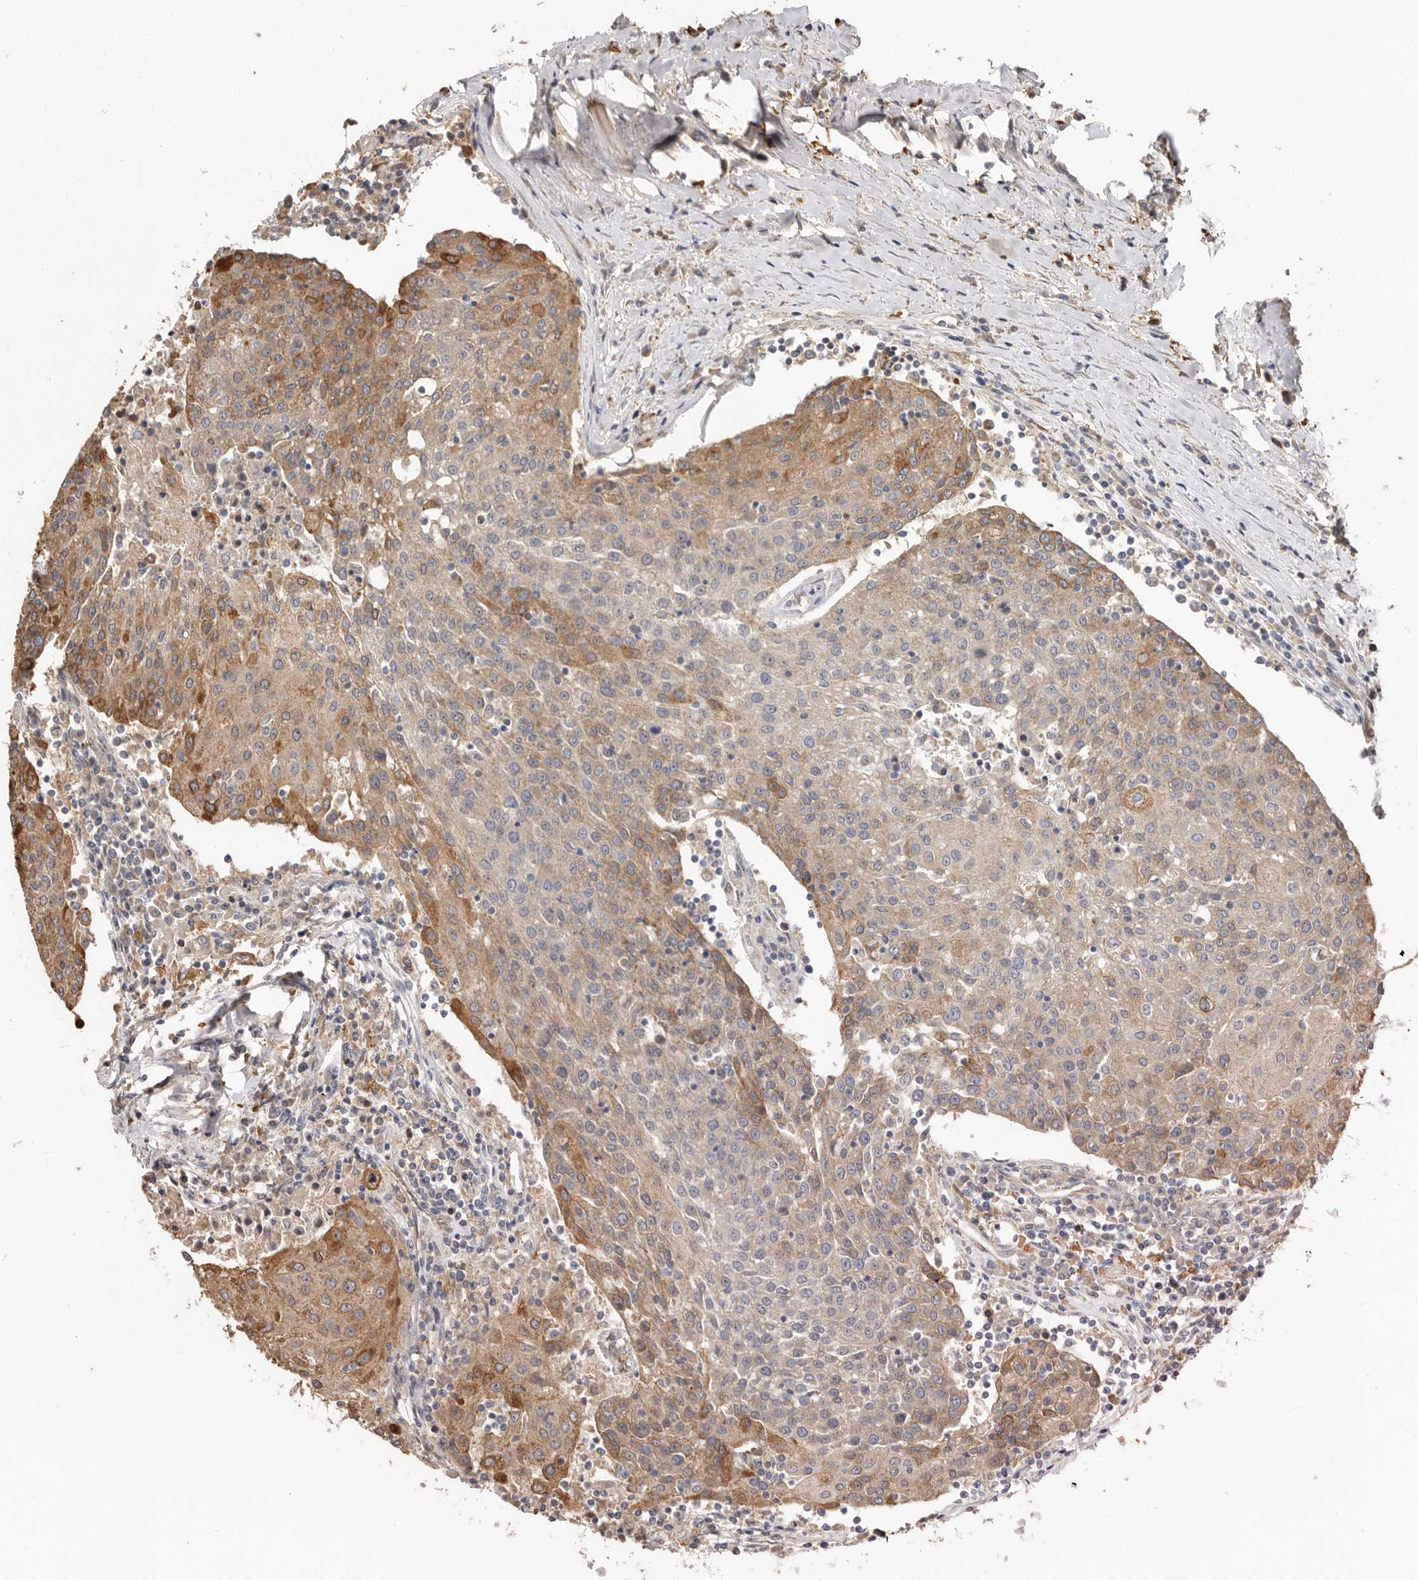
{"staining": {"intensity": "moderate", "quantity": "25%-75%", "location": "cytoplasmic/membranous"}, "tissue": "urothelial cancer", "cell_type": "Tumor cells", "image_type": "cancer", "snomed": [{"axis": "morphology", "description": "Urothelial carcinoma, High grade"}, {"axis": "topography", "description": "Urinary bladder"}], "caption": "DAB (3,3'-diaminobenzidine) immunohistochemical staining of urothelial cancer shows moderate cytoplasmic/membranous protein staining in approximately 25%-75% of tumor cells. The staining is performed using DAB (3,3'-diaminobenzidine) brown chromogen to label protein expression. The nuclei are counter-stained blue using hematoxylin.", "gene": "RSPO2", "patient": {"sex": "female", "age": 85}}